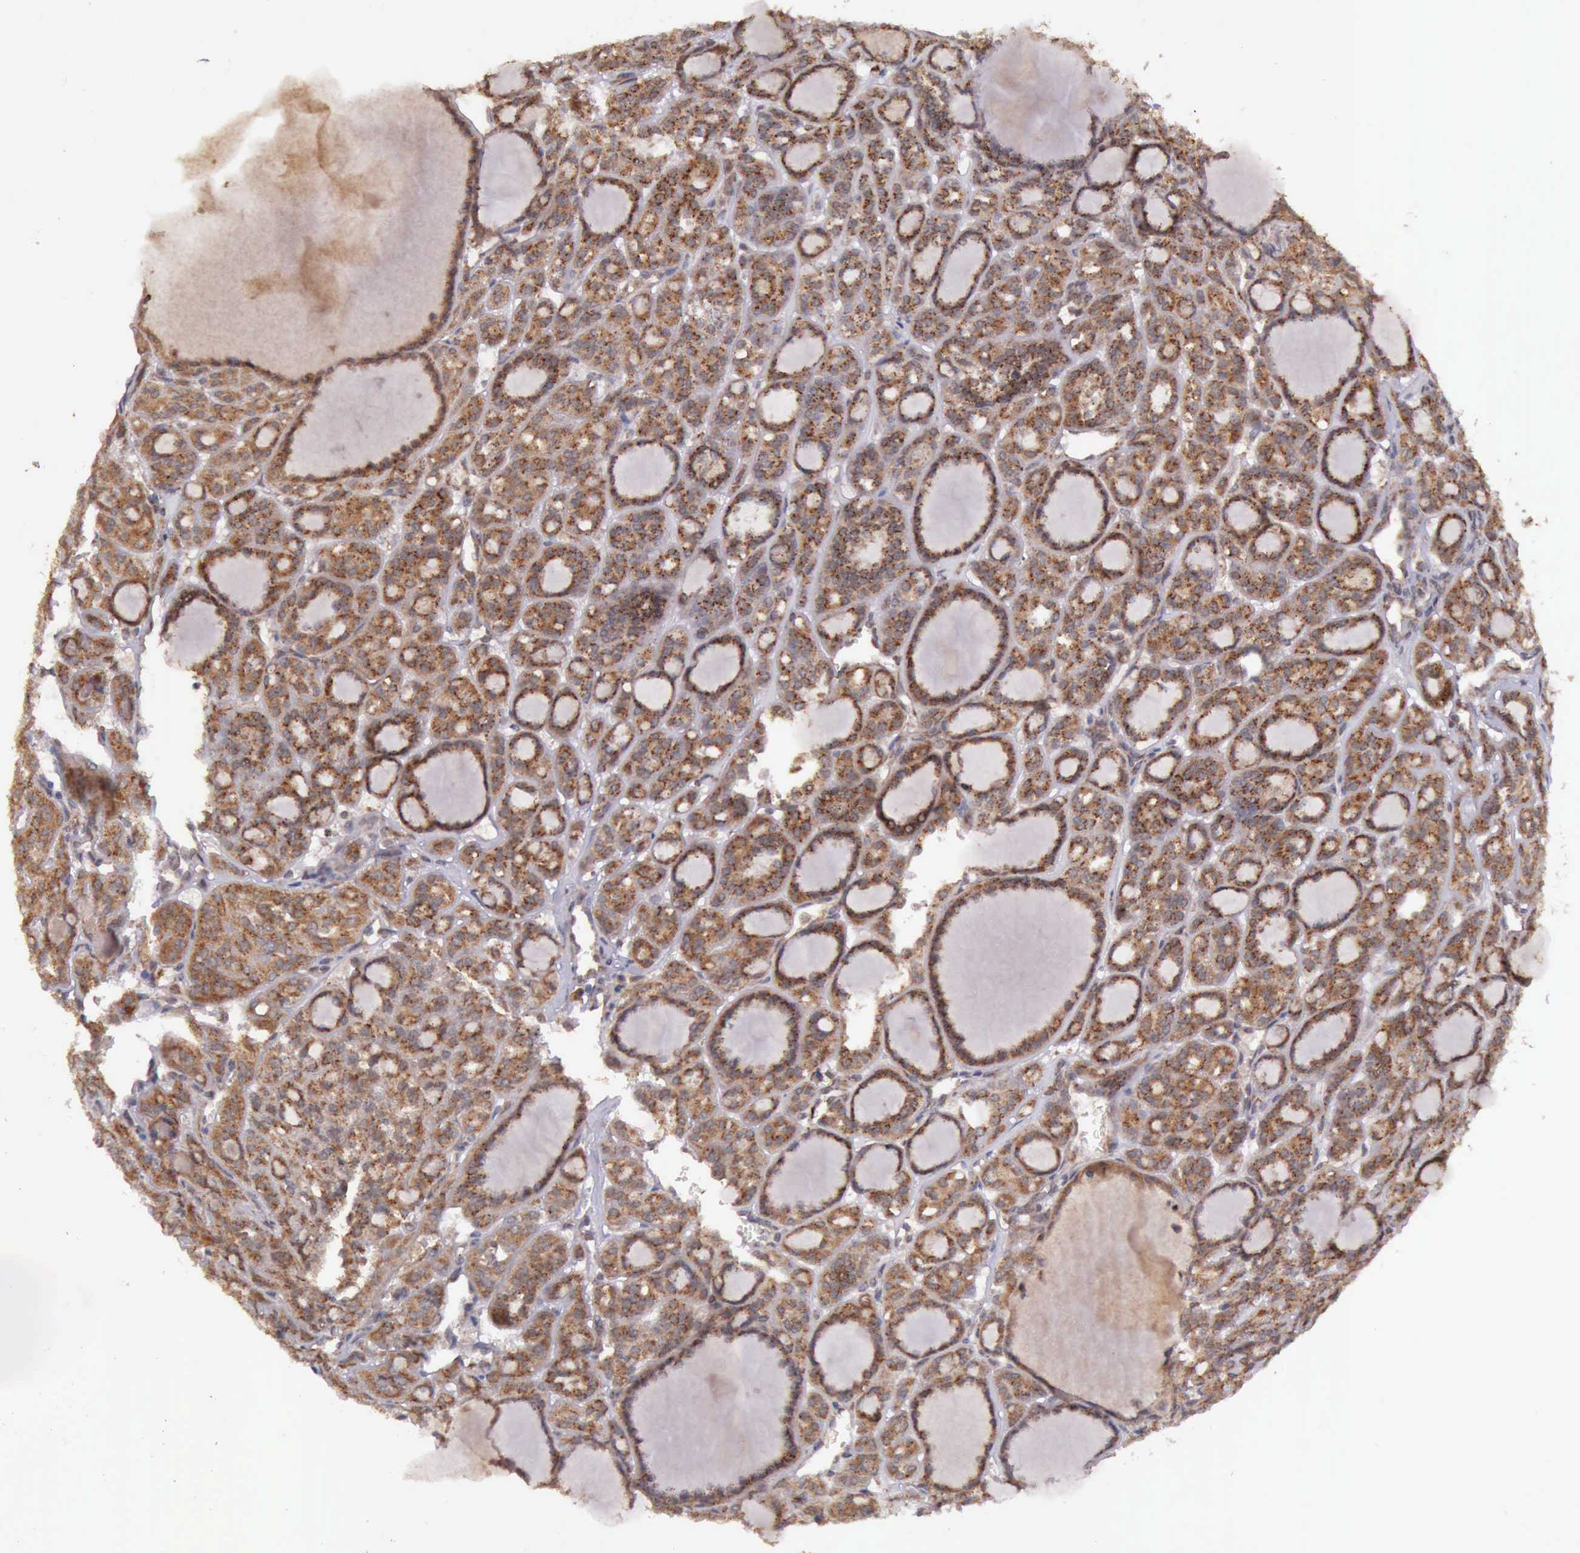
{"staining": {"intensity": "strong", "quantity": ">75%", "location": "cytoplasmic/membranous"}, "tissue": "thyroid cancer", "cell_type": "Tumor cells", "image_type": "cancer", "snomed": [{"axis": "morphology", "description": "Follicular adenoma carcinoma, NOS"}, {"axis": "topography", "description": "Thyroid gland"}], "caption": "Human thyroid follicular adenoma carcinoma stained with a protein marker exhibits strong staining in tumor cells.", "gene": "ARMCX3", "patient": {"sex": "female", "age": 71}}